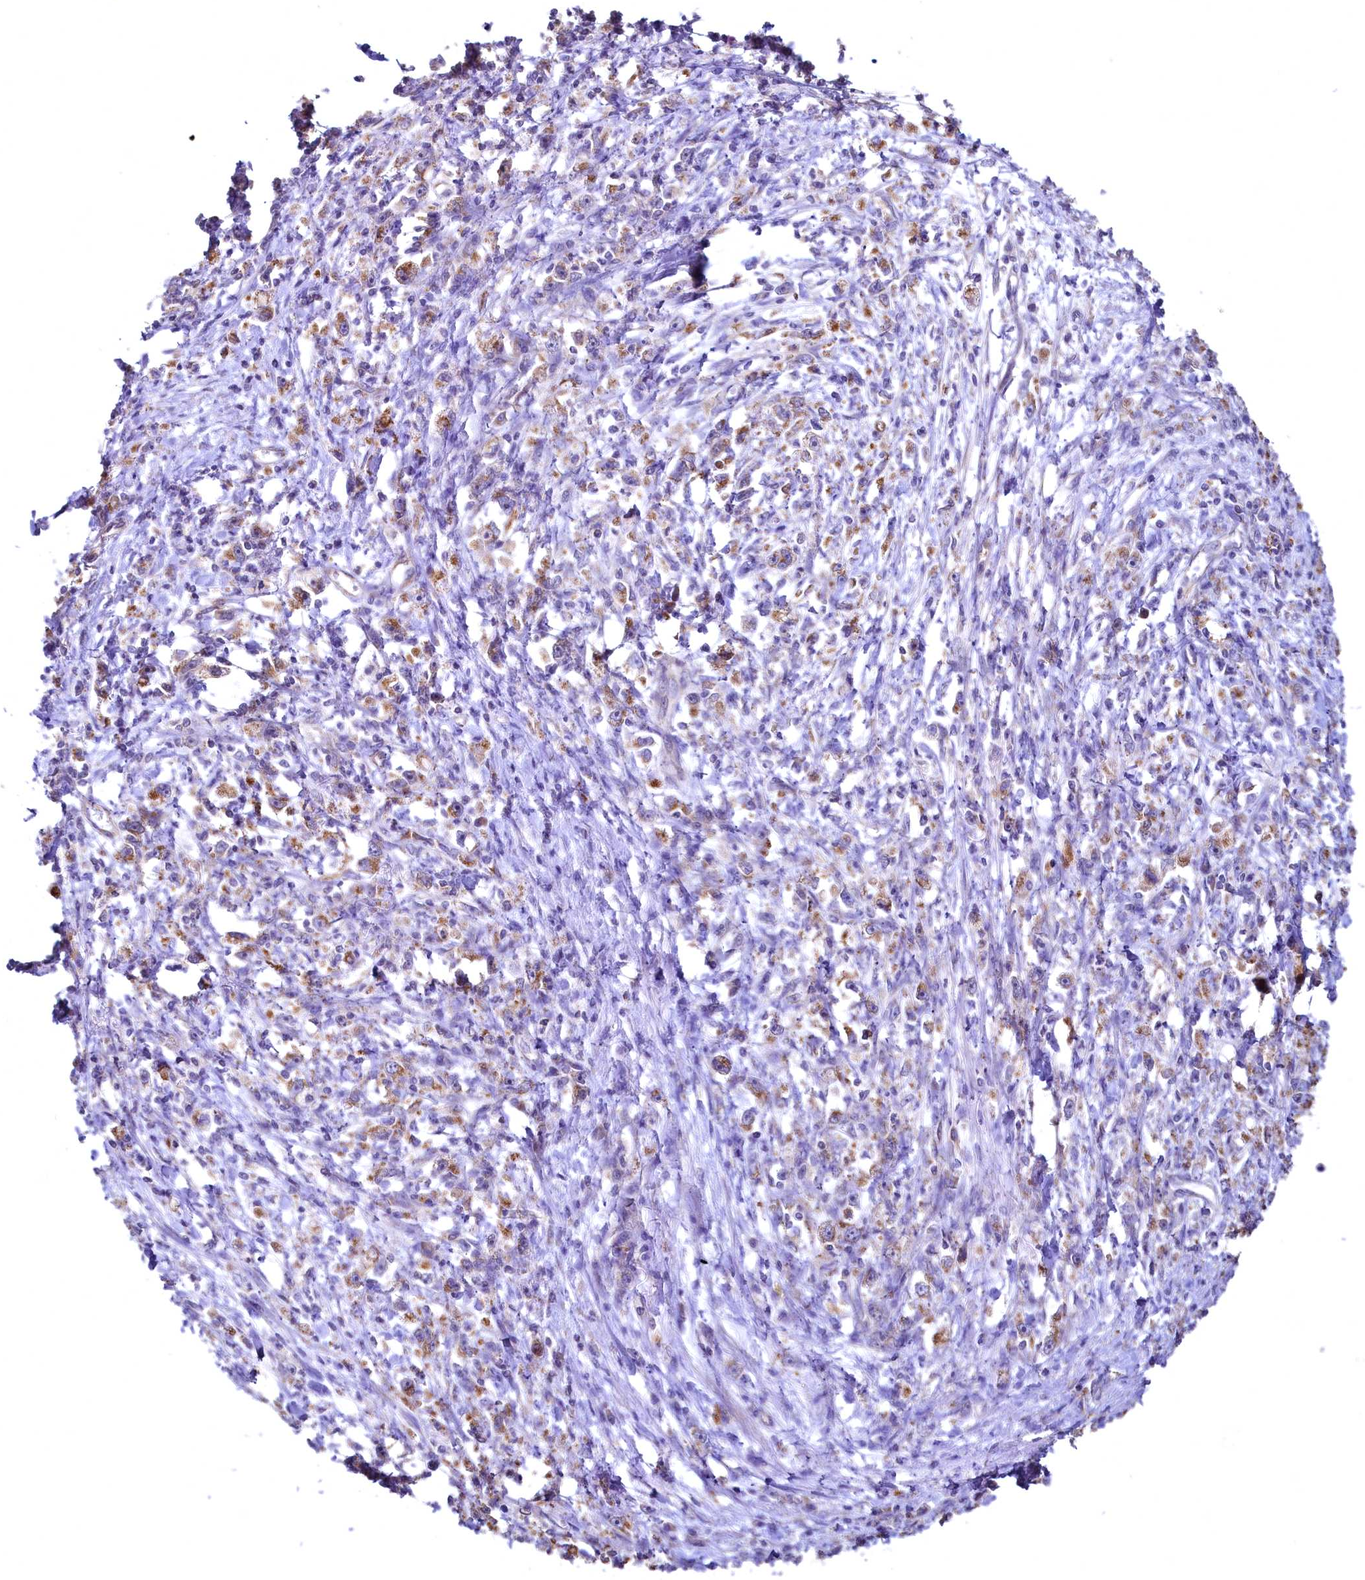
{"staining": {"intensity": "moderate", "quantity": ">75%", "location": "cytoplasmic/membranous"}, "tissue": "stomach cancer", "cell_type": "Tumor cells", "image_type": "cancer", "snomed": [{"axis": "morphology", "description": "Adenocarcinoma, NOS"}, {"axis": "topography", "description": "Stomach"}], "caption": "Protein expression analysis of human stomach cancer (adenocarcinoma) reveals moderate cytoplasmic/membranous expression in about >75% of tumor cells. The protein is shown in brown color, while the nuclei are stained blue.", "gene": "MRPL57", "patient": {"sex": "female", "age": 59}}